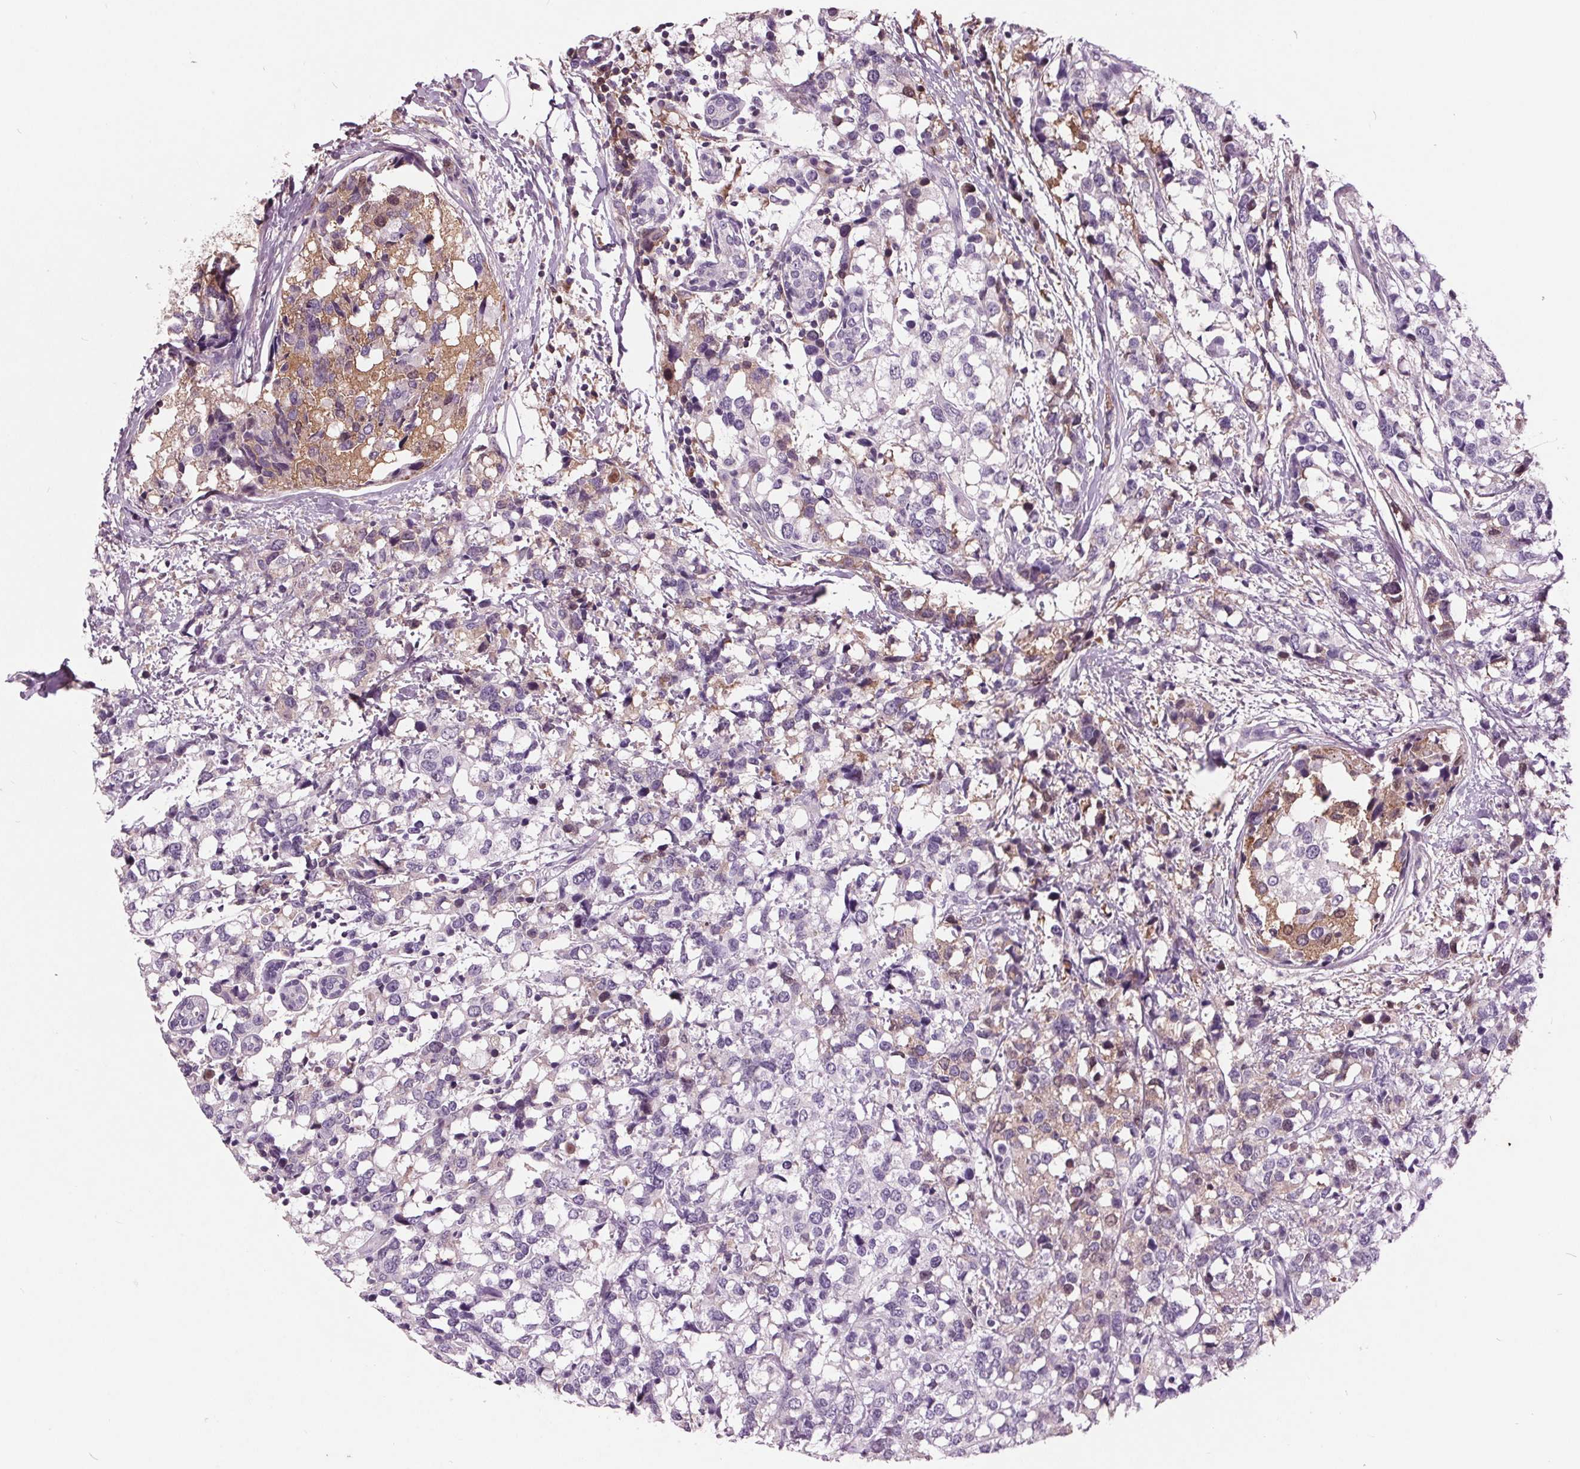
{"staining": {"intensity": "negative", "quantity": "none", "location": "none"}, "tissue": "breast cancer", "cell_type": "Tumor cells", "image_type": "cancer", "snomed": [{"axis": "morphology", "description": "Lobular carcinoma"}, {"axis": "topography", "description": "Breast"}], "caption": "Immunohistochemistry (IHC) histopathology image of lobular carcinoma (breast) stained for a protein (brown), which reveals no staining in tumor cells.", "gene": "C6", "patient": {"sex": "female", "age": 59}}